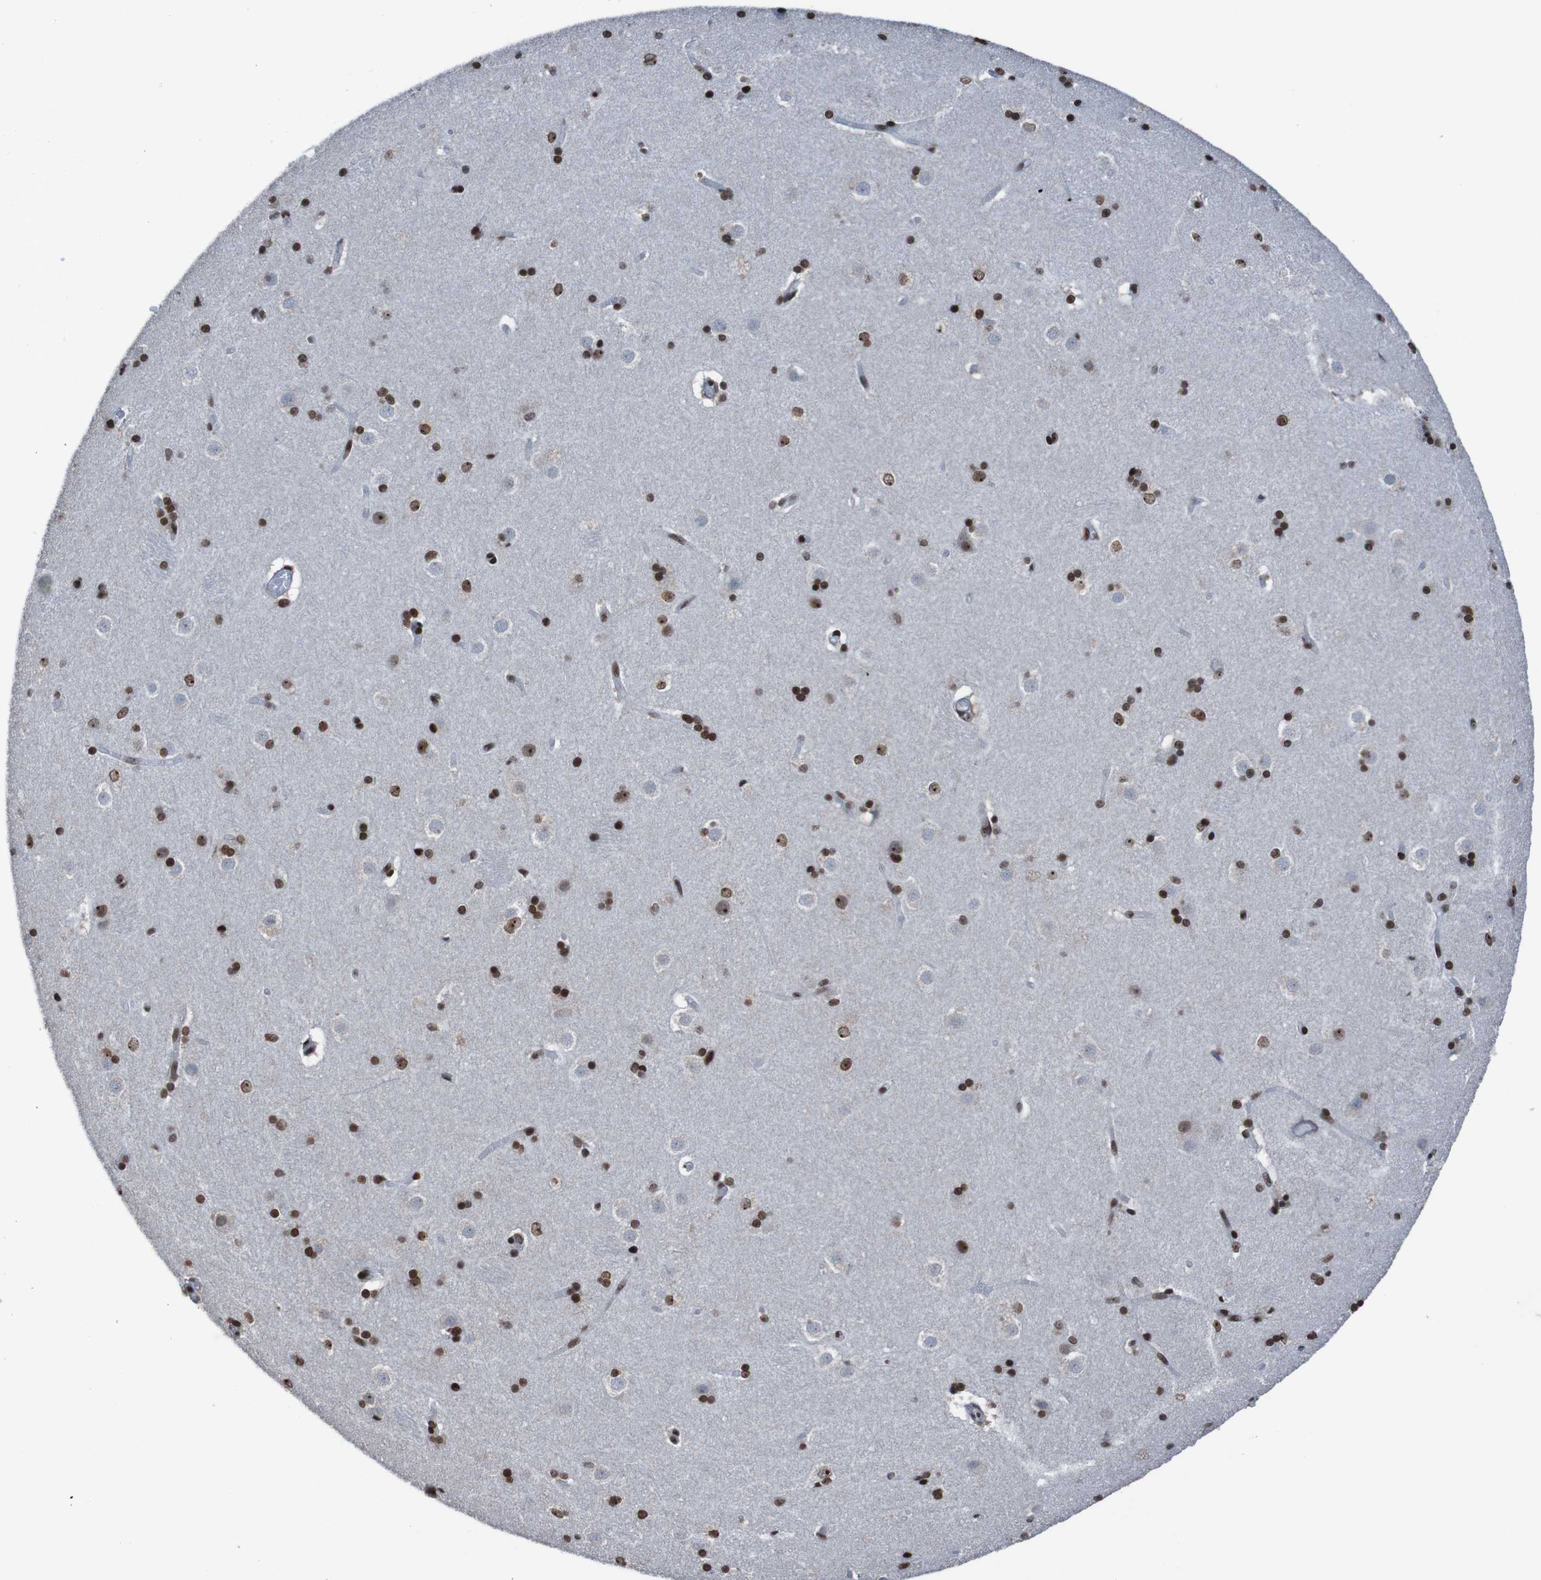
{"staining": {"intensity": "strong", "quantity": ">75%", "location": "nuclear"}, "tissue": "caudate", "cell_type": "Glial cells", "image_type": "normal", "snomed": [{"axis": "morphology", "description": "Normal tissue, NOS"}, {"axis": "topography", "description": "Lateral ventricle wall"}], "caption": "A photomicrograph of human caudate stained for a protein reveals strong nuclear brown staining in glial cells.", "gene": "PHF2", "patient": {"sex": "female", "age": 19}}